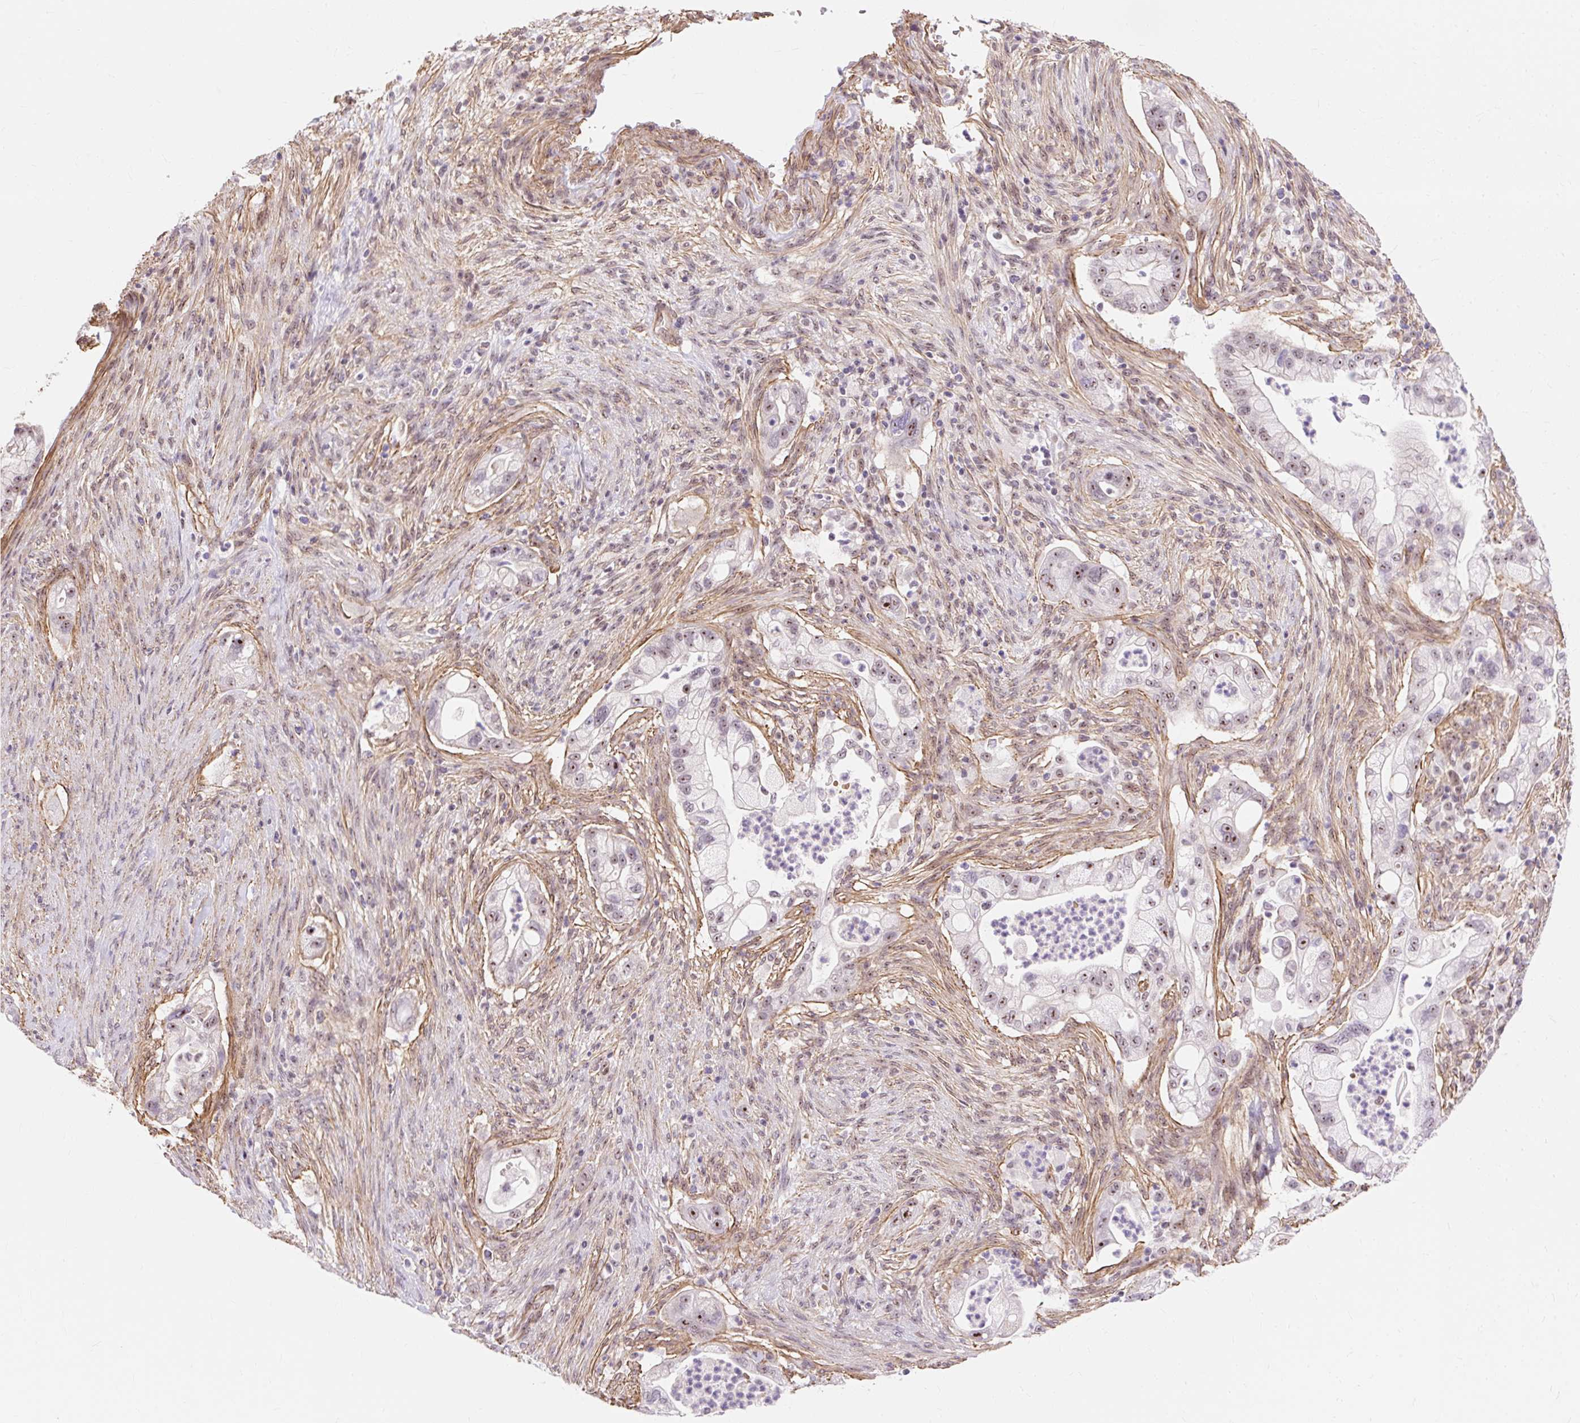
{"staining": {"intensity": "moderate", "quantity": ">75%", "location": "nuclear"}, "tissue": "pancreatic cancer", "cell_type": "Tumor cells", "image_type": "cancer", "snomed": [{"axis": "morphology", "description": "Adenocarcinoma, NOS"}, {"axis": "topography", "description": "Pancreas"}], "caption": "This is a micrograph of immunohistochemistry staining of adenocarcinoma (pancreatic), which shows moderate staining in the nuclear of tumor cells.", "gene": "OBP2A", "patient": {"sex": "male", "age": 44}}